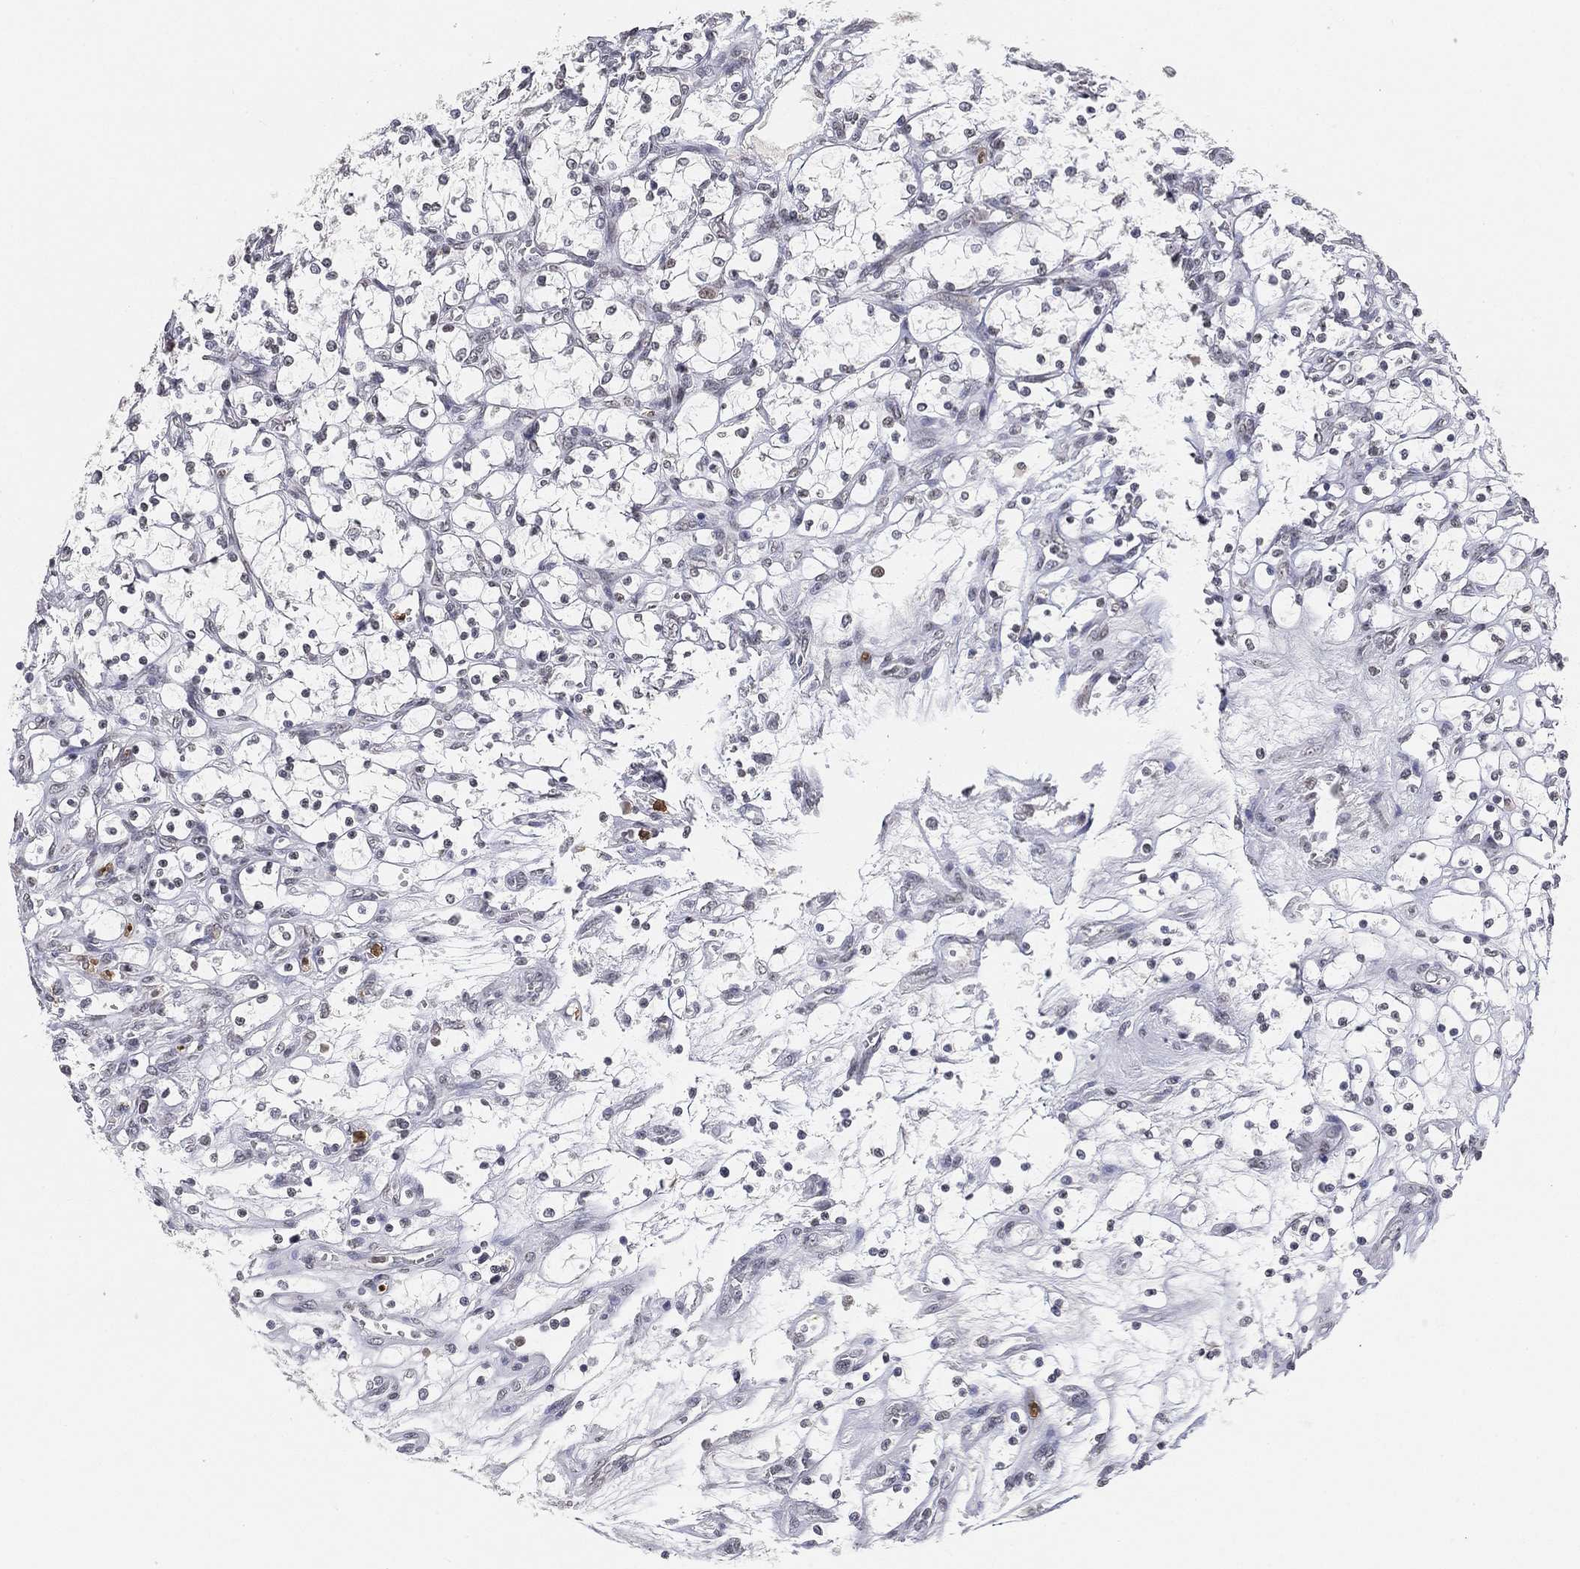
{"staining": {"intensity": "negative", "quantity": "none", "location": "none"}, "tissue": "renal cancer", "cell_type": "Tumor cells", "image_type": "cancer", "snomed": [{"axis": "morphology", "description": "Adenocarcinoma, NOS"}, {"axis": "topography", "description": "Kidney"}], "caption": "Protein analysis of renal cancer displays no significant staining in tumor cells. (DAB immunohistochemistry (IHC) visualized using brightfield microscopy, high magnification).", "gene": "ARG1", "patient": {"sex": "female", "age": 69}}